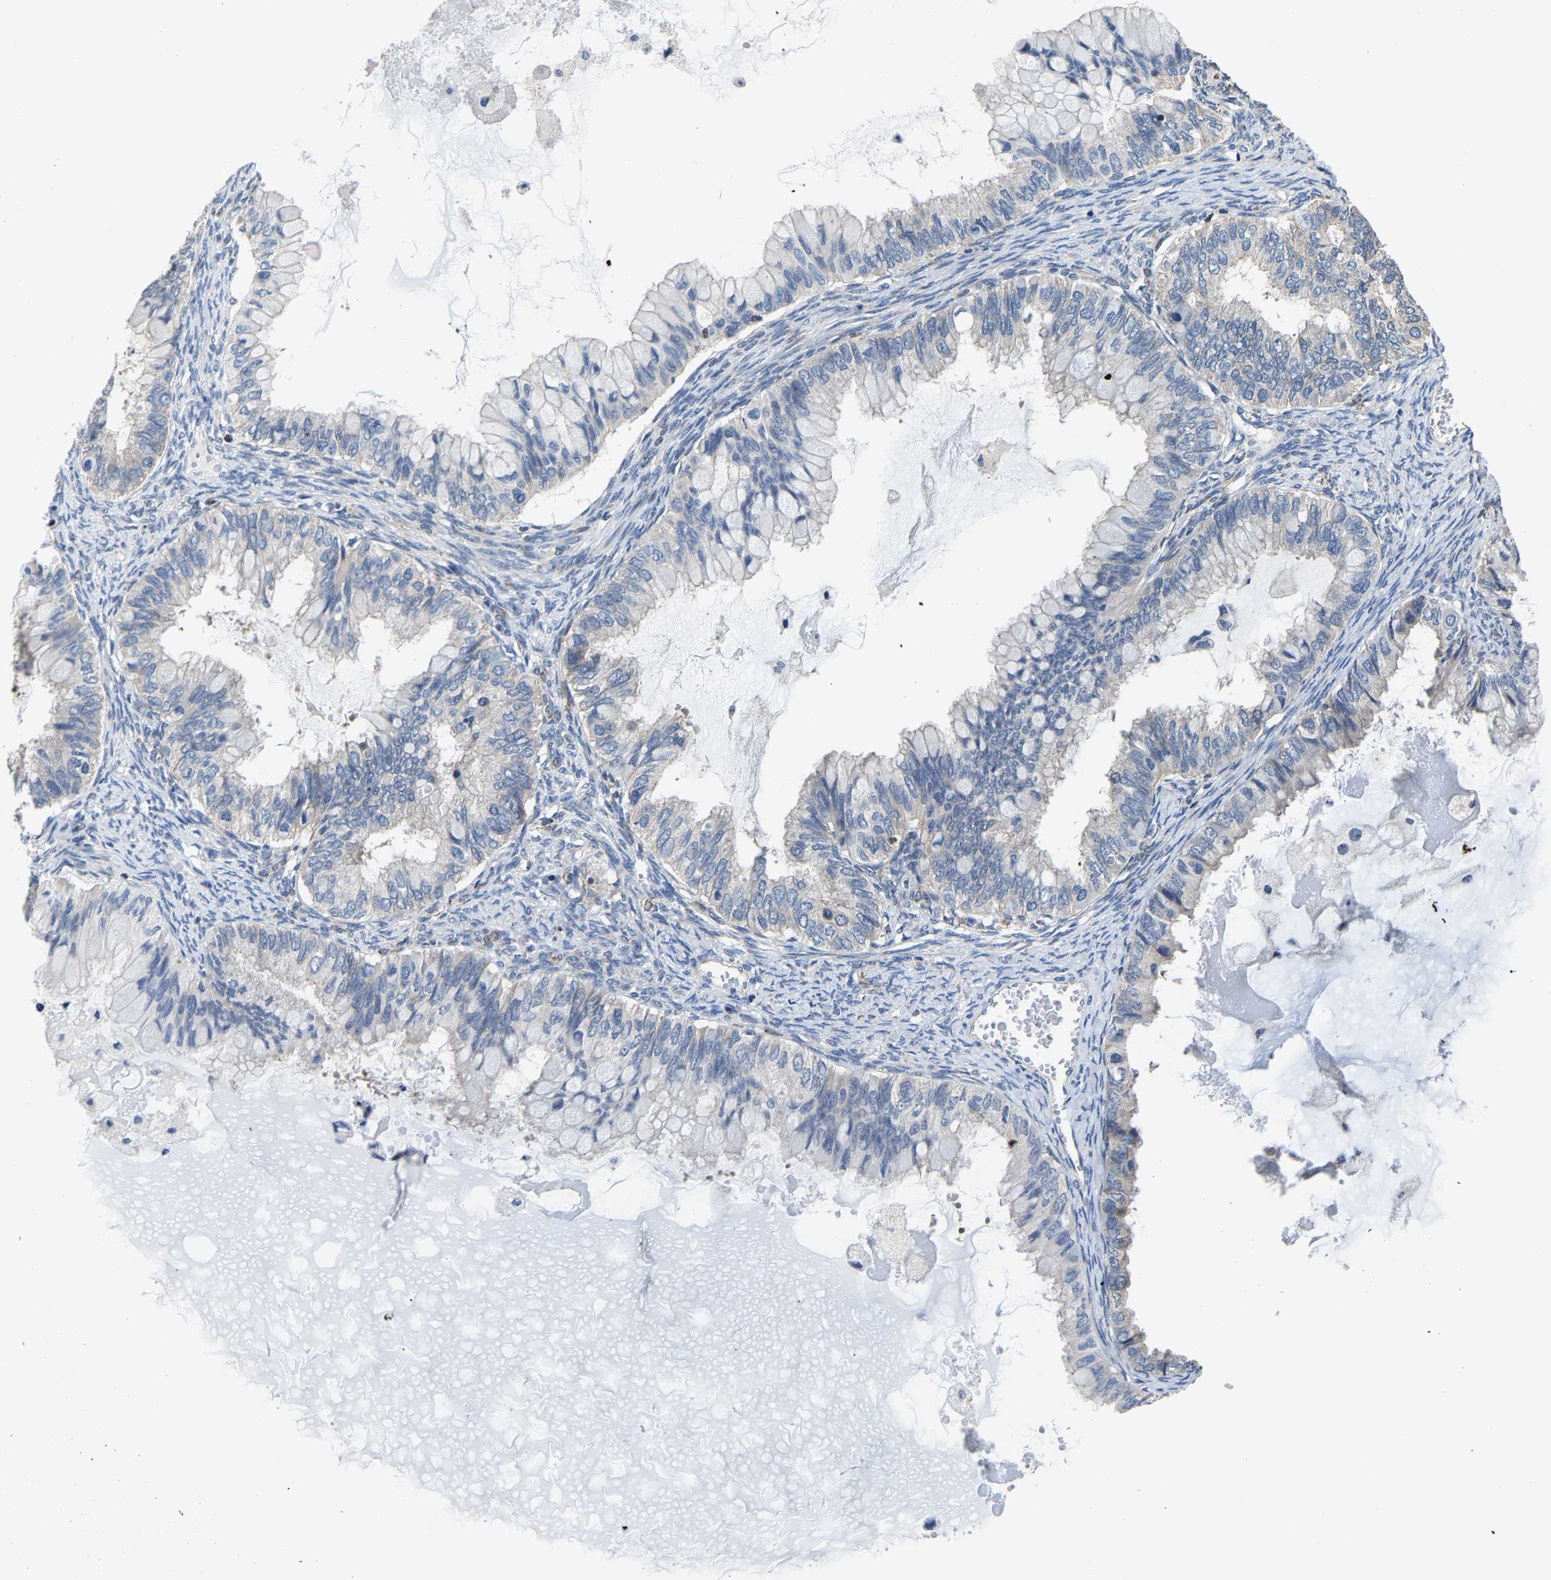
{"staining": {"intensity": "negative", "quantity": "none", "location": "none"}, "tissue": "ovarian cancer", "cell_type": "Tumor cells", "image_type": "cancer", "snomed": [{"axis": "morphology", "description": "Cystadenocarcinoma, mucinous, NOS"}, {"axis": "topography", "description": "Ovary"}], "caption": "Human mucinous cystadenocarcinoma (ovarian) stained for a protein using immunohistochemistry displays no staining in tumor cells.", "gene": "AGK", "patient": {"sex": "female", "age": 80}}